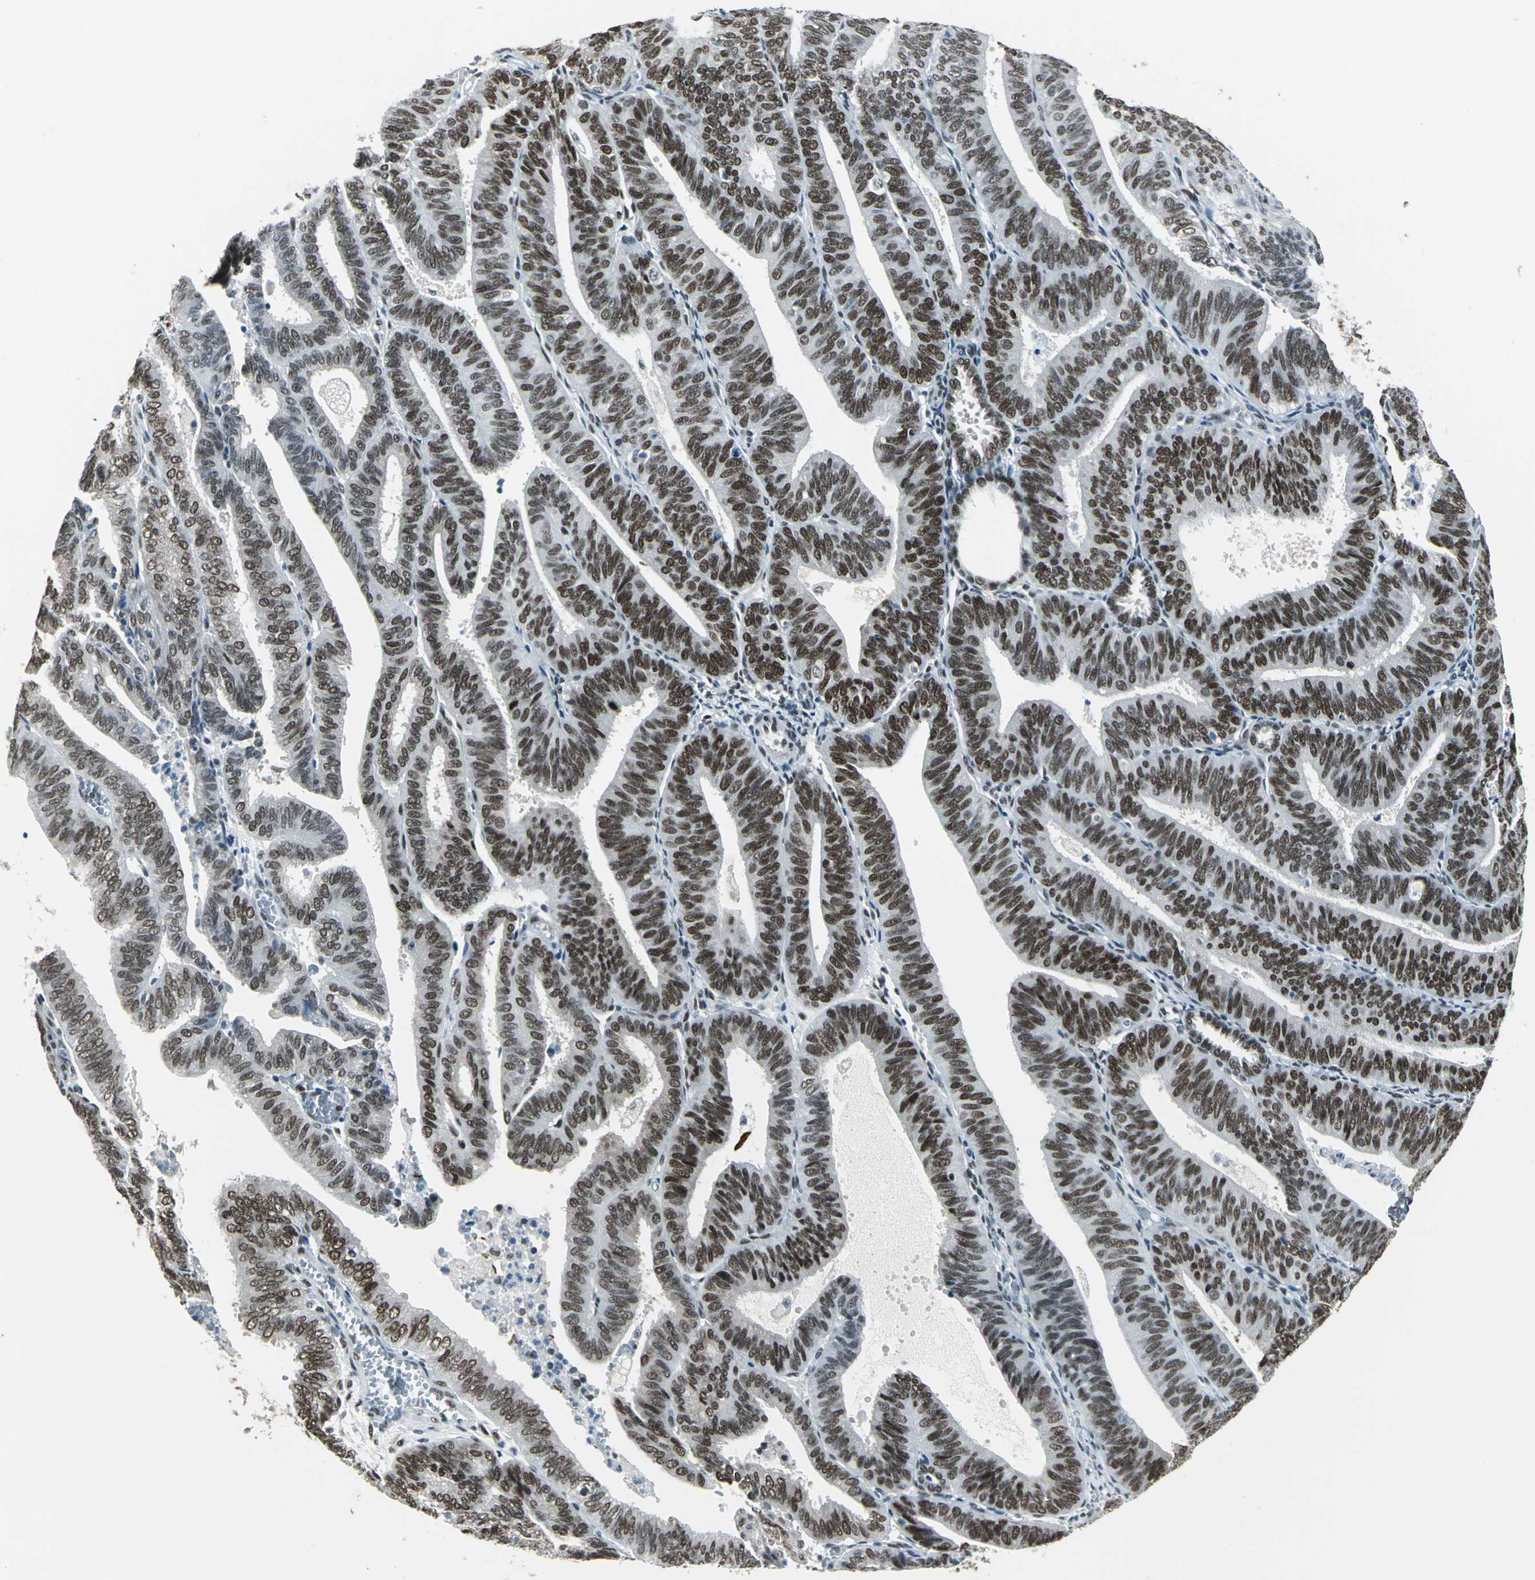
{"staining": {"intensity": "strong", "quantity": ">75%", "location": "nuclear"}, "tissue": "endometrial cancer", "cell_type": "Tumor cells", "image_type": "cancer", "snomed": [{"axis": "morphology", "description": "Adenocarcinoma, NOS"}, {"axis": "topography", "description": "Uterus"}], "caption": "Endometrial adenocarcinoma tissue exhibits strong nuclear positivity in about >75% of tumor cells, visualized by immunohistochemistry.", "gene": "ADNP", "patient": {"sex": "female", "age": 60}}